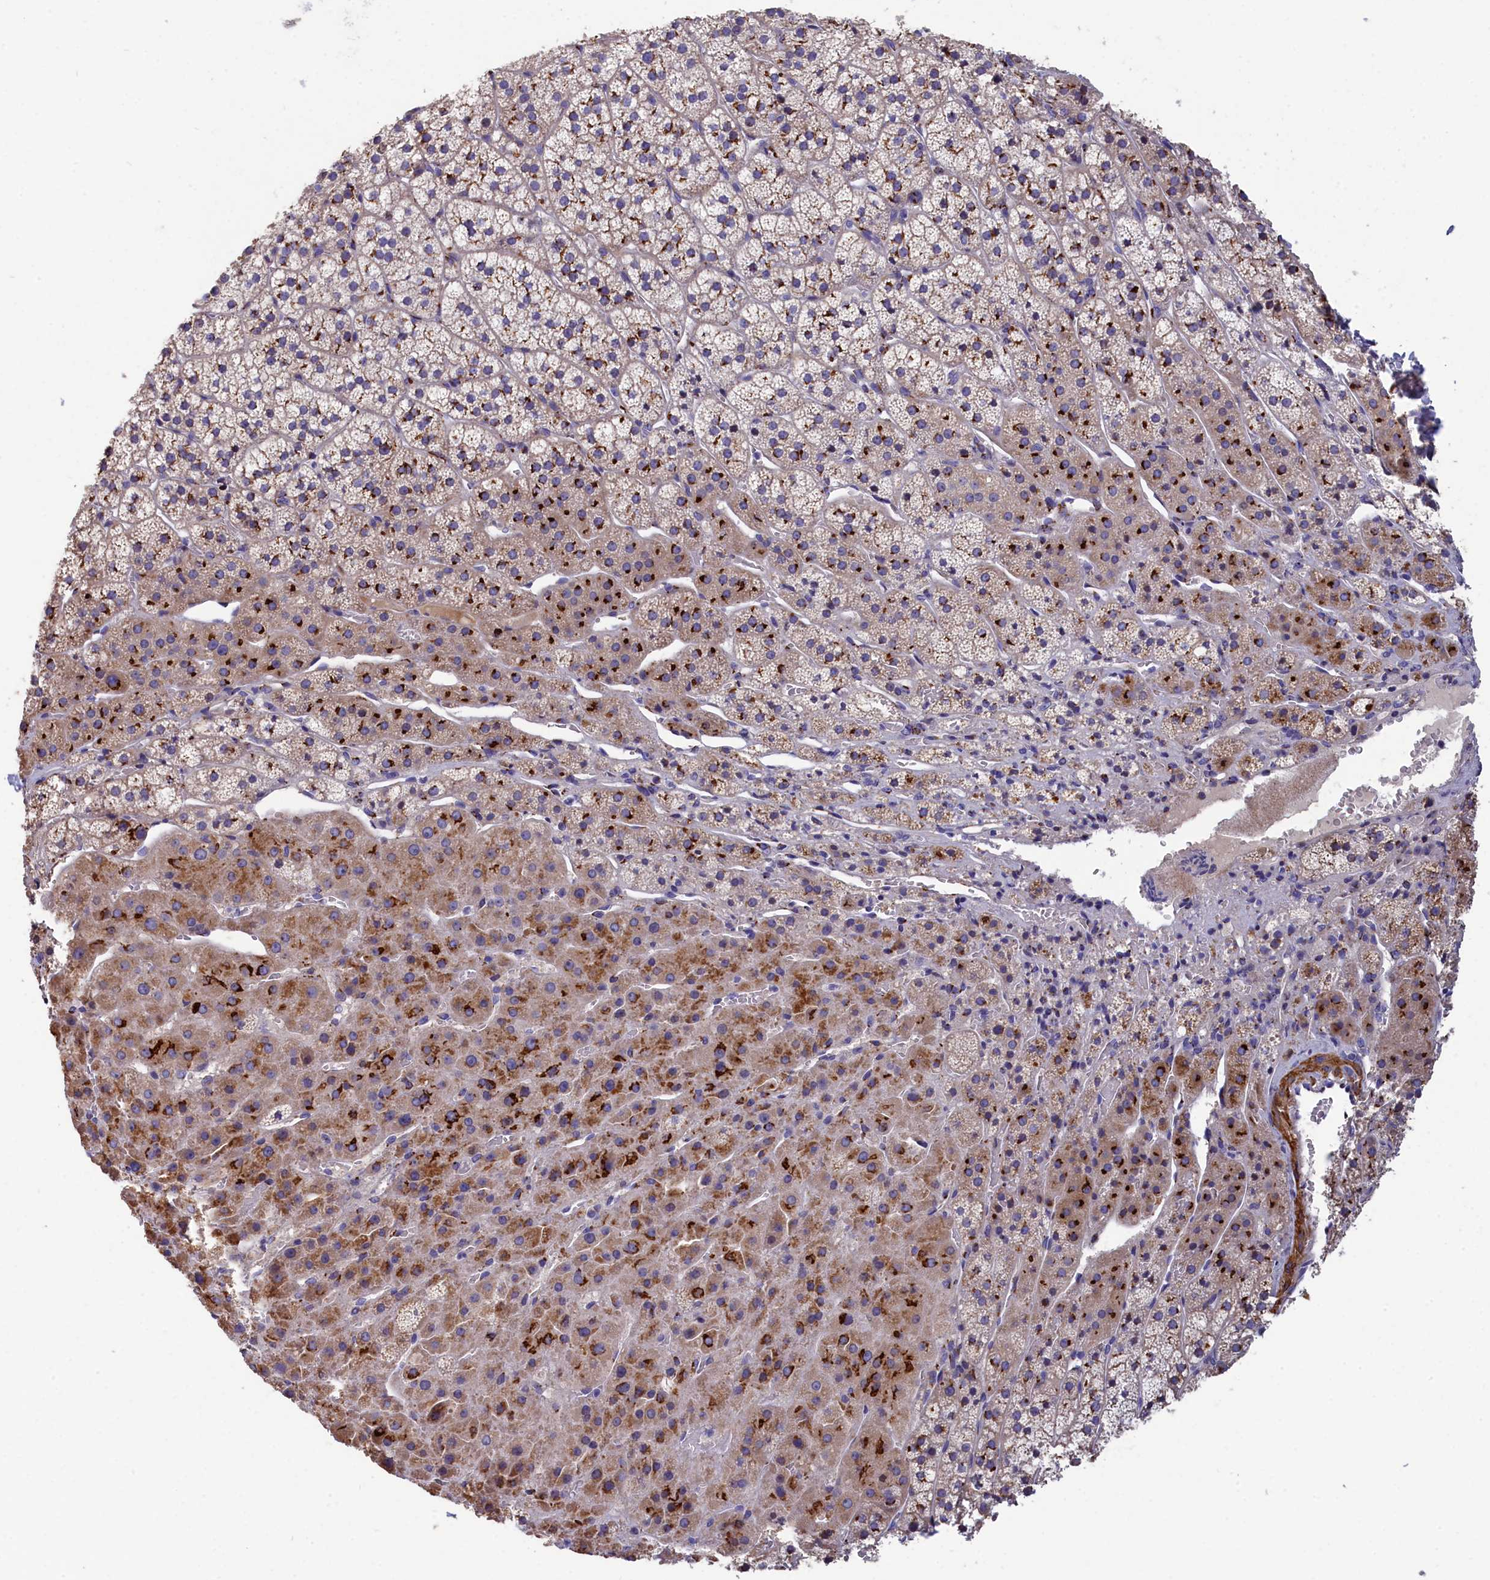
{"staining": {"intensity": "strong", "quantity": "<25%", "location": "cytoplasmic/membranous"}, "tissue": "adrenal gland", "cell_type": "Glandular cells", "image_type": "normal", "snomed": [{"axis": "morphology", "description": "Normal tissue, NOS"}, {"axis": "topography", "description": "Adrenal gland"}], "caption": "Strong cytoplasmic/membranous positivity is identified in approximately <25% of glandular cells in benign adrenal gland.", "gene": "TUBGCP4", "patient": {"sex": "female", "age": 44}}